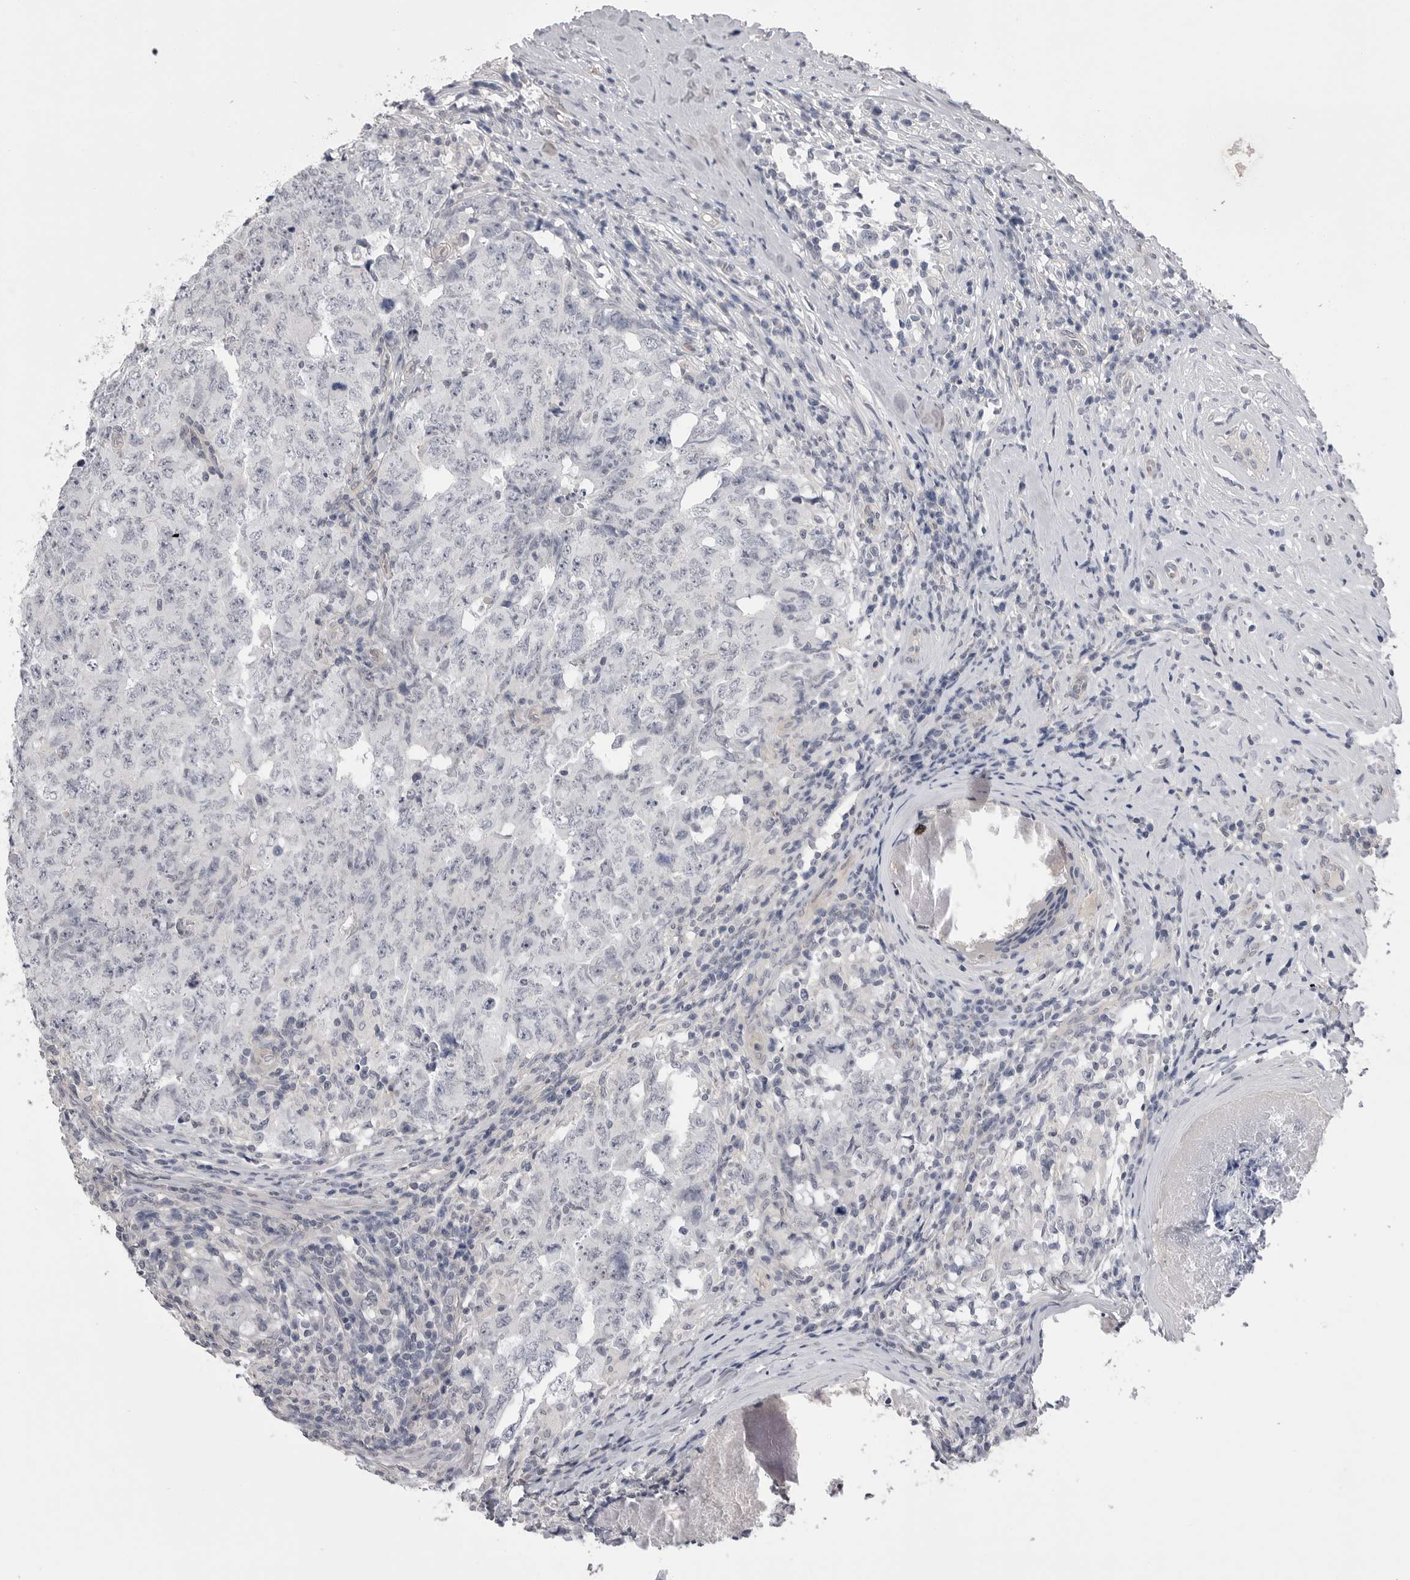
{"staining": {"intensity": "negative", "quantity": "none", "location": "none"}, "tissue": "testis cancer", "cell_type": "Tumor cells", "image_type": "cancer", "snomed": [{"axis": "morphology", "description": "Carcinoma, Embryonal, NOS"}, {"axis": "topography", "description": "Testis"}], "caption": "Testis cancer (embryonal carcinoma) was stained to show a protein in brown. There is no significant expression in tumor cells.", "gene": "DLGAP3", "patient": {"sex": "male", "age": 26}}